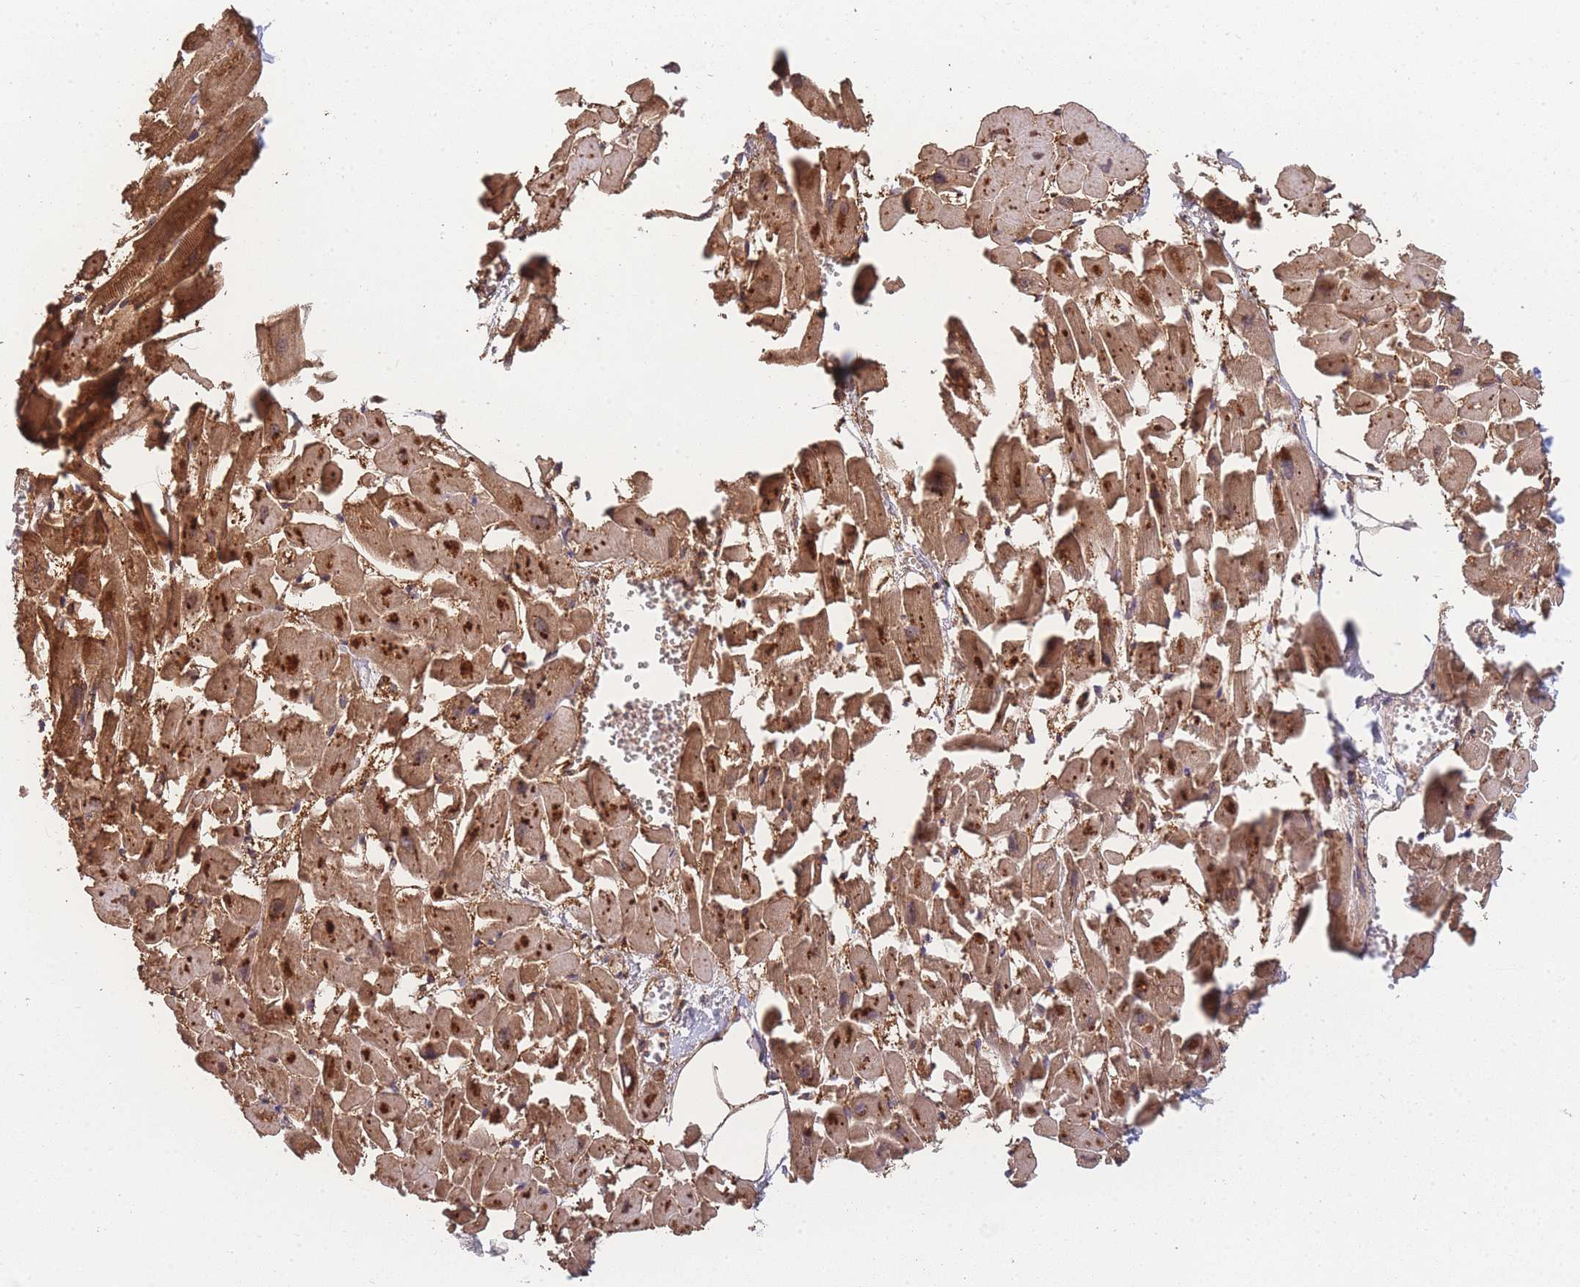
{"staining": {"intensity": "strong", "quantity": ">75%", "location": "cytoplasmic/membranous"}, "tissue": "heart muscle", "cell_type": "Cardiomyocytes", "image_type": "normal", "snomed": [{"axis": "morphology", "description": "Normal tissue, NOS"}, {"axis": "topography", "description": "Heart"}], "caption": "Strong cytoplasmic/membranous protein staining is seen in about >75% of cardiomyocytes in heart muscle.", "gene": "MTRES1", "patient": {"sex": "female", "age": 64}}